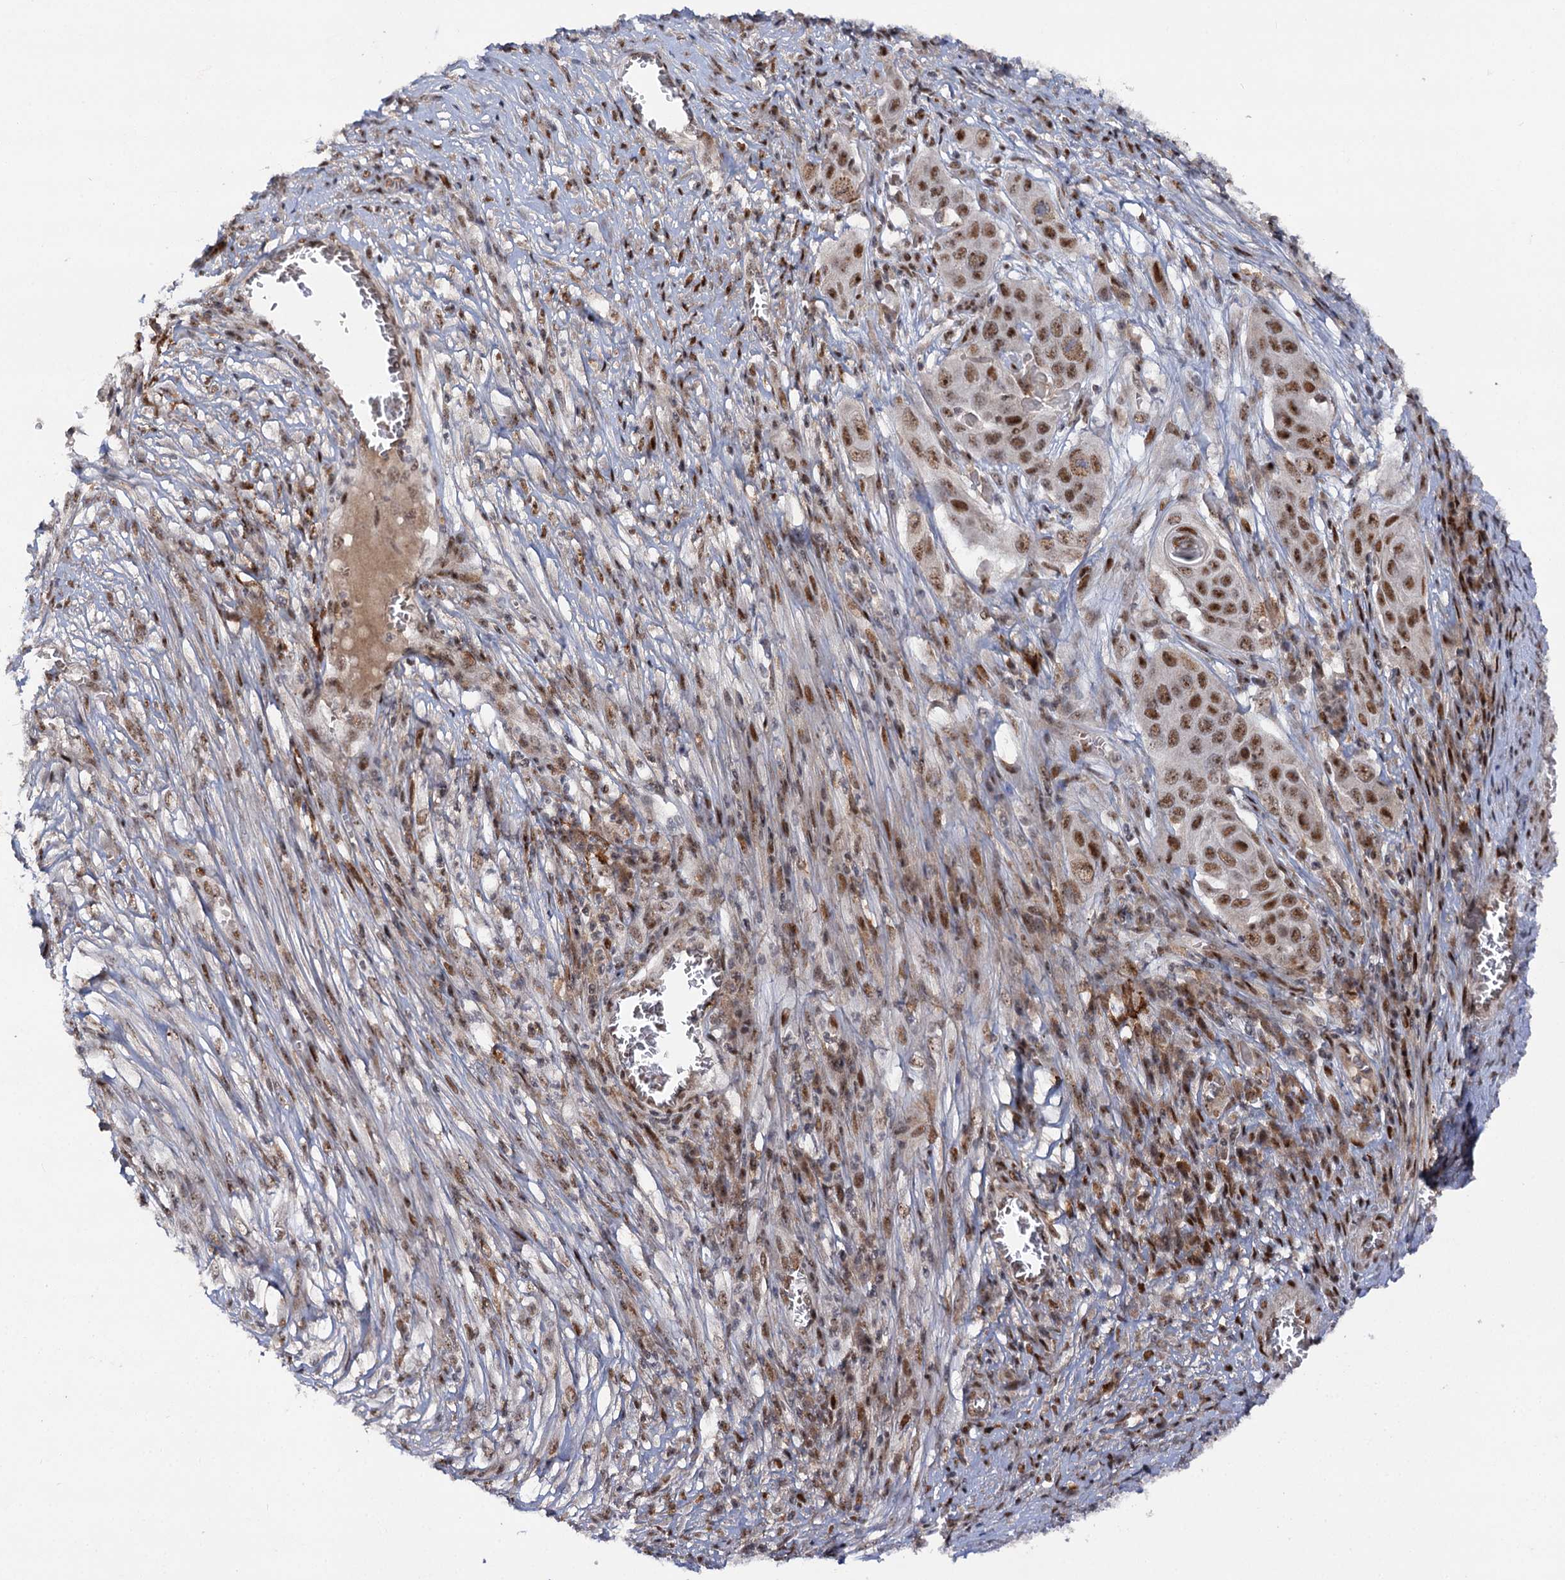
{"staining": {"intensity": "strong", "quantity": ">75%", "location": "nuclear"}, "tissue": "skin cancer", "cell_type": "Tumor cells", "image_type": "cancer", "snomed": [{"axis": "morphology", "description": "Squamous cell carcinoma, NOS"}, {"axis": "topography", "description": "Skin"}], "caption": "Immunohistochemistry (DAB) staining of human squamous cell carcinoma (skin) shows strong nuclear protein expression in about >75% of tumor cells.", "gene": "BUD13", "patient": {"sex": "male", "age": 55}}